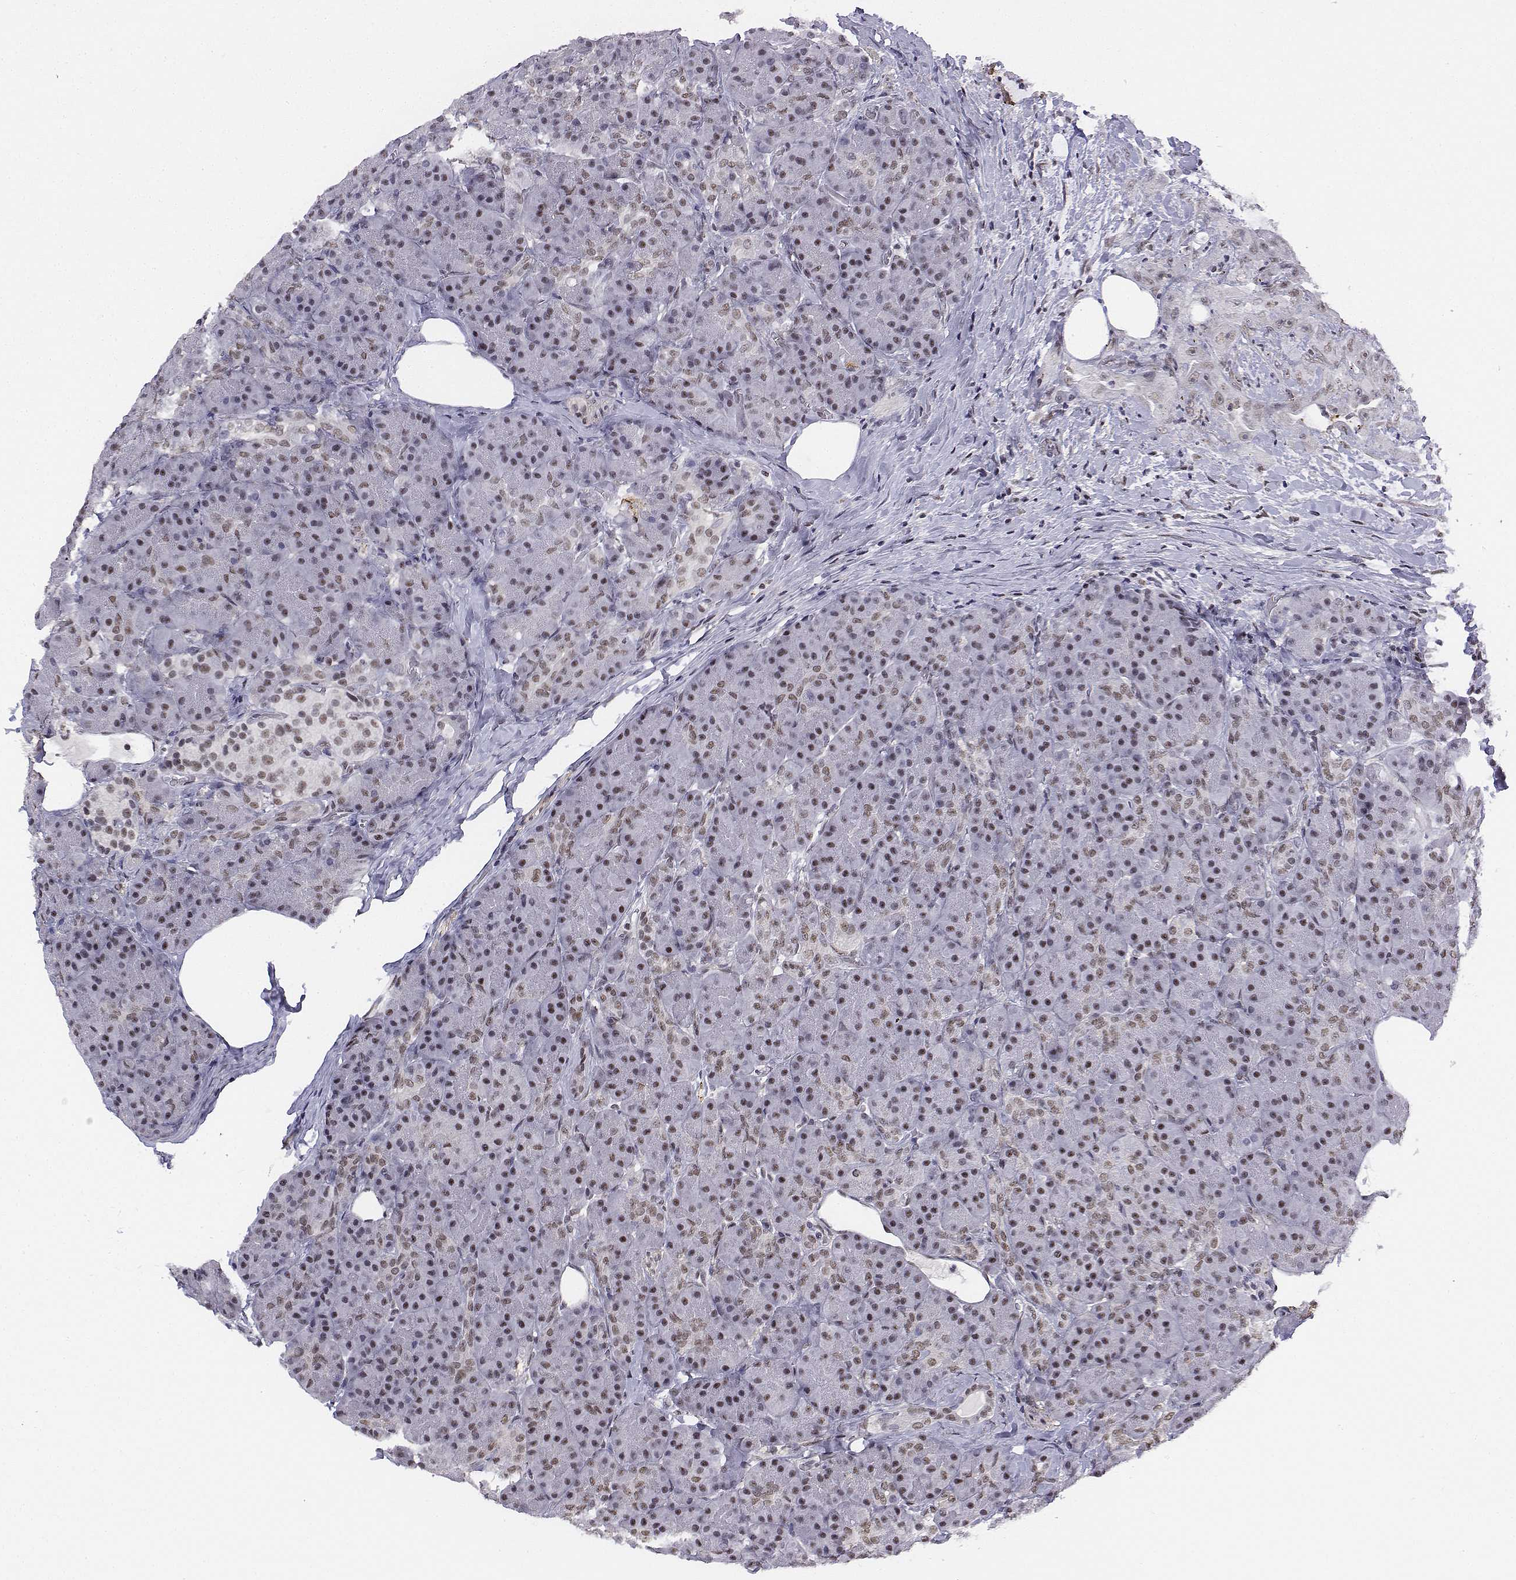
{"staining": {"intensity": "moderate", "quantity": ">75%", "location": "nuclear"}, "tissue": "pancreas", "cell_type": "Exocrine glandular cells", "image_type": "normal", "snomed": [{"axis": "morphology", "description": "Normal tissue, NOS"}, {"axis": "topography", "description": "Pancreas"}], "caption": "Protein staining demonstrates moderate nuclear staining in about >75% of exocrine glandular cells in normal pancreas.", "gene": "SETD1A", "patient": {"sex": "male", "age": 57}}